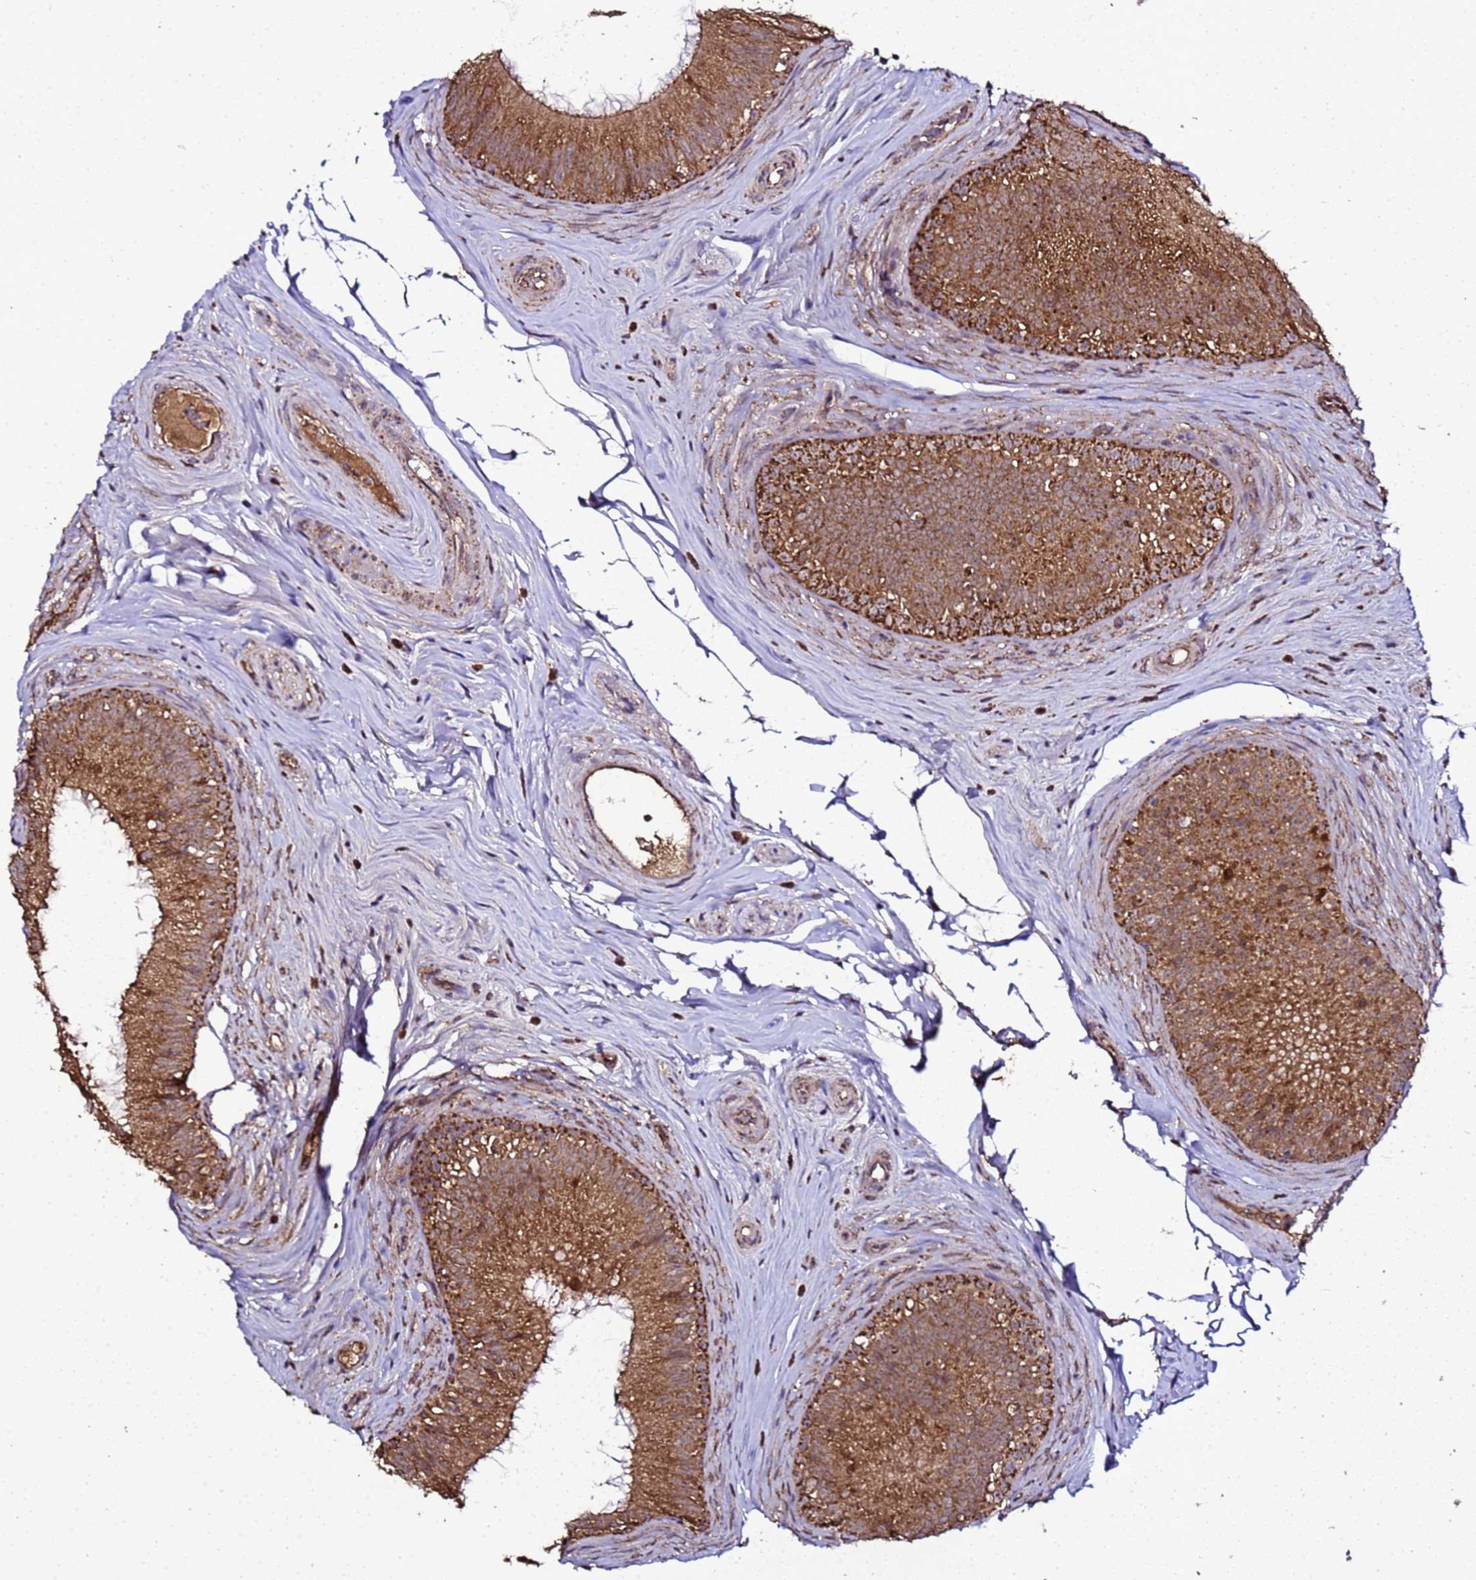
{"staining": {"intensity": "moderate", "quantity": ">75%", "location": "cytoplasmic/membranous"}, "tissue": "epididymis", "cell_type": "Glandular cells", "image_type": "normal", "snomed": [{"axis": "morphology", "description": "Normal tissue, NOS"}, {"axis": "topography", "description": "Epididymis"}], "caption": "Moderate cytoplasmic/membranous expression for a protein is present in approximately >75% of glandular cells of normal epididymis using immunohistochemistry (IHC).", "gene": "HSPBAP1", "patient": {"sex": "male", "age": 34}}